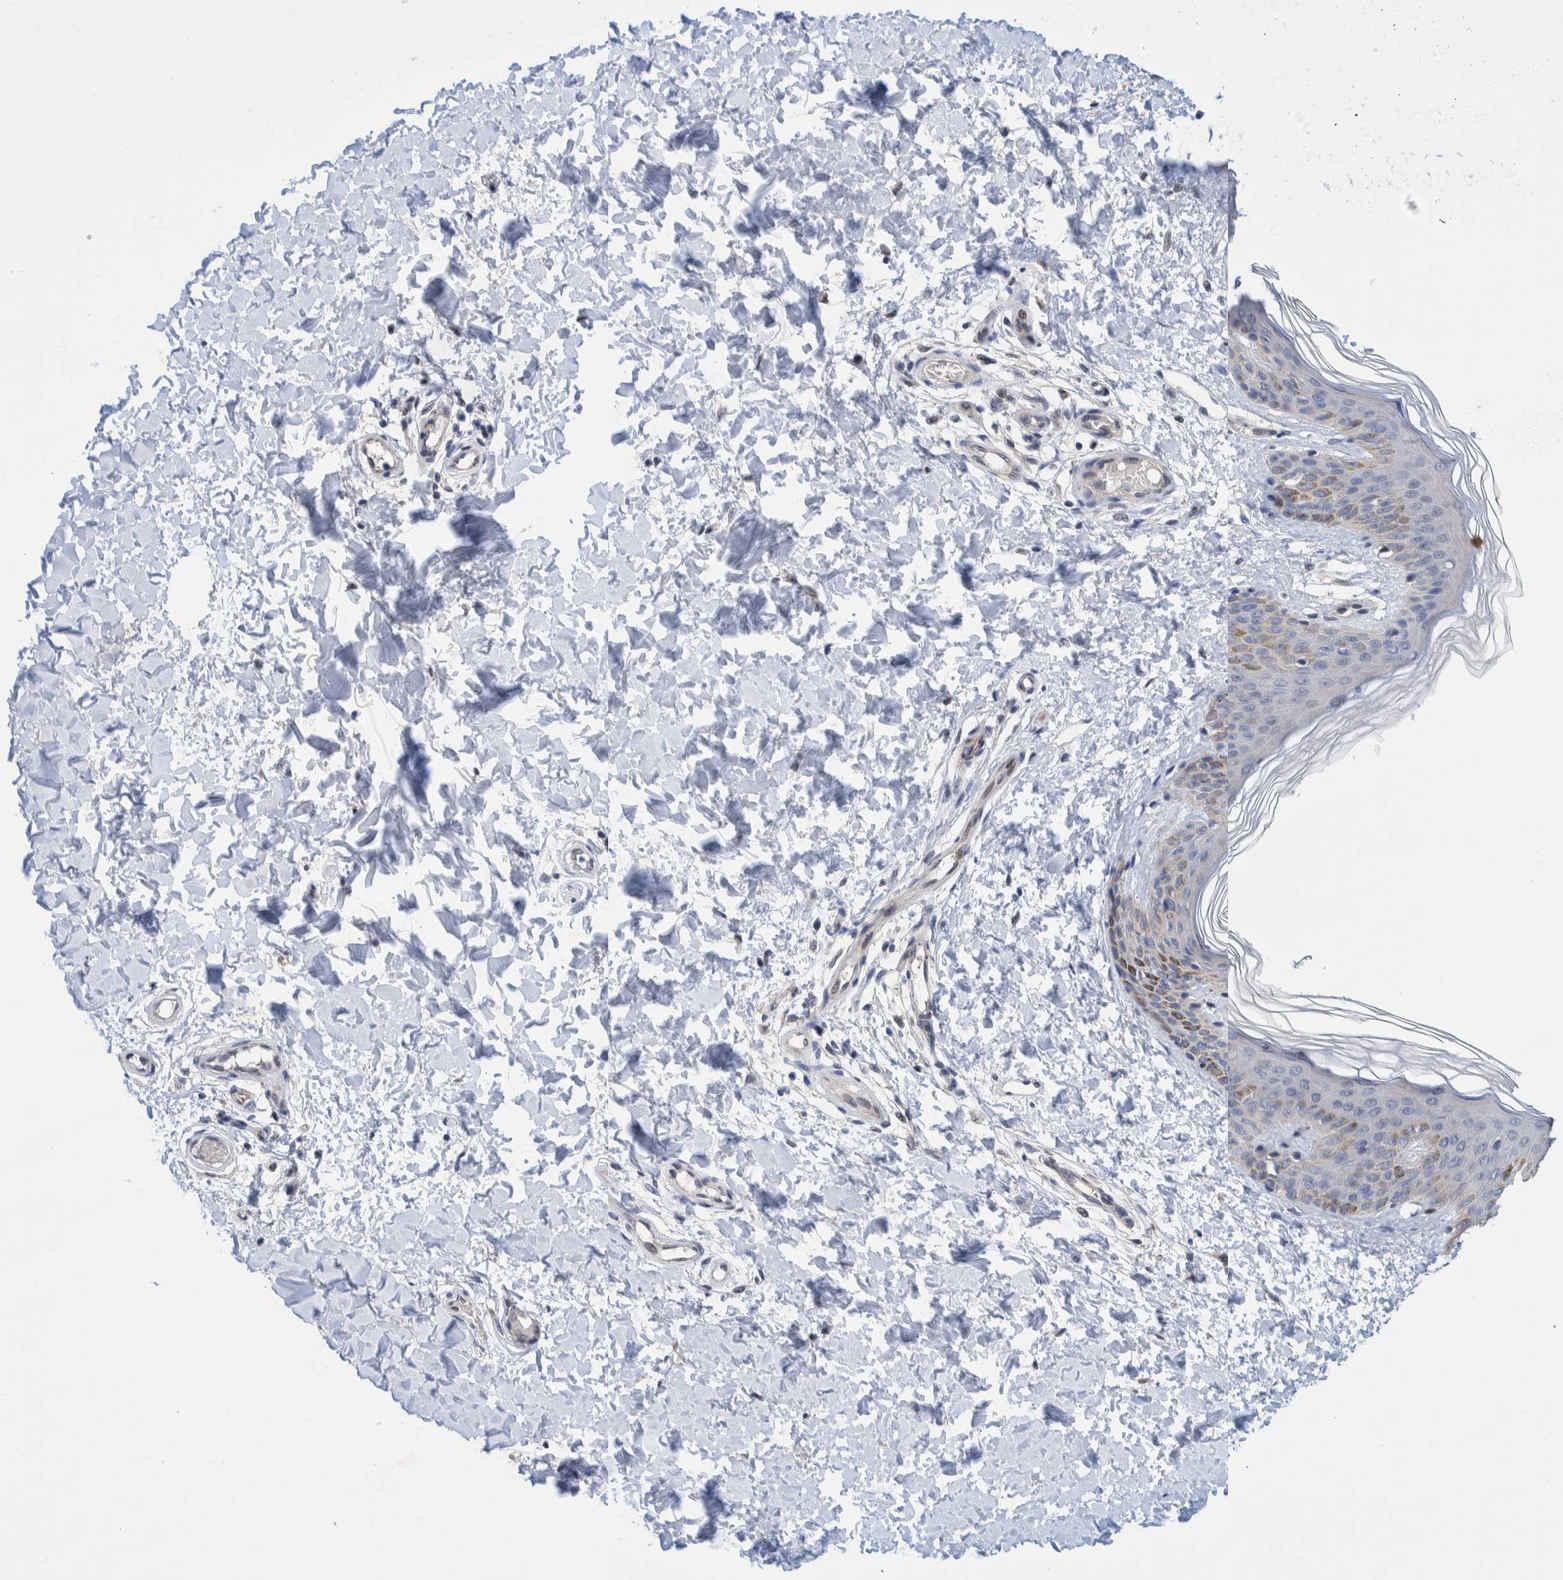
{"staining": {"intensity": "negative", "quantity": "none", "location": "none"}, "tissue": "skin", "cell_type": "Fibroblasts", "image_type": "normal", "snomed": [{"axis": "morphology", "description": "Normal tissue, NOS"}, {"axis": "morphology", "description": "Neoplasm, benign, NOS"}, {"axis": "topography", "description": "Skin"}, {"axis": "topography", "description": "Soft tissue"}], "caption": "This is an IHC photomicrograph of unremarkable human skin. There is no positivity in fibroblasts.", "gene": "PFAS", "patient": {"sex": "male", "age": 26}}